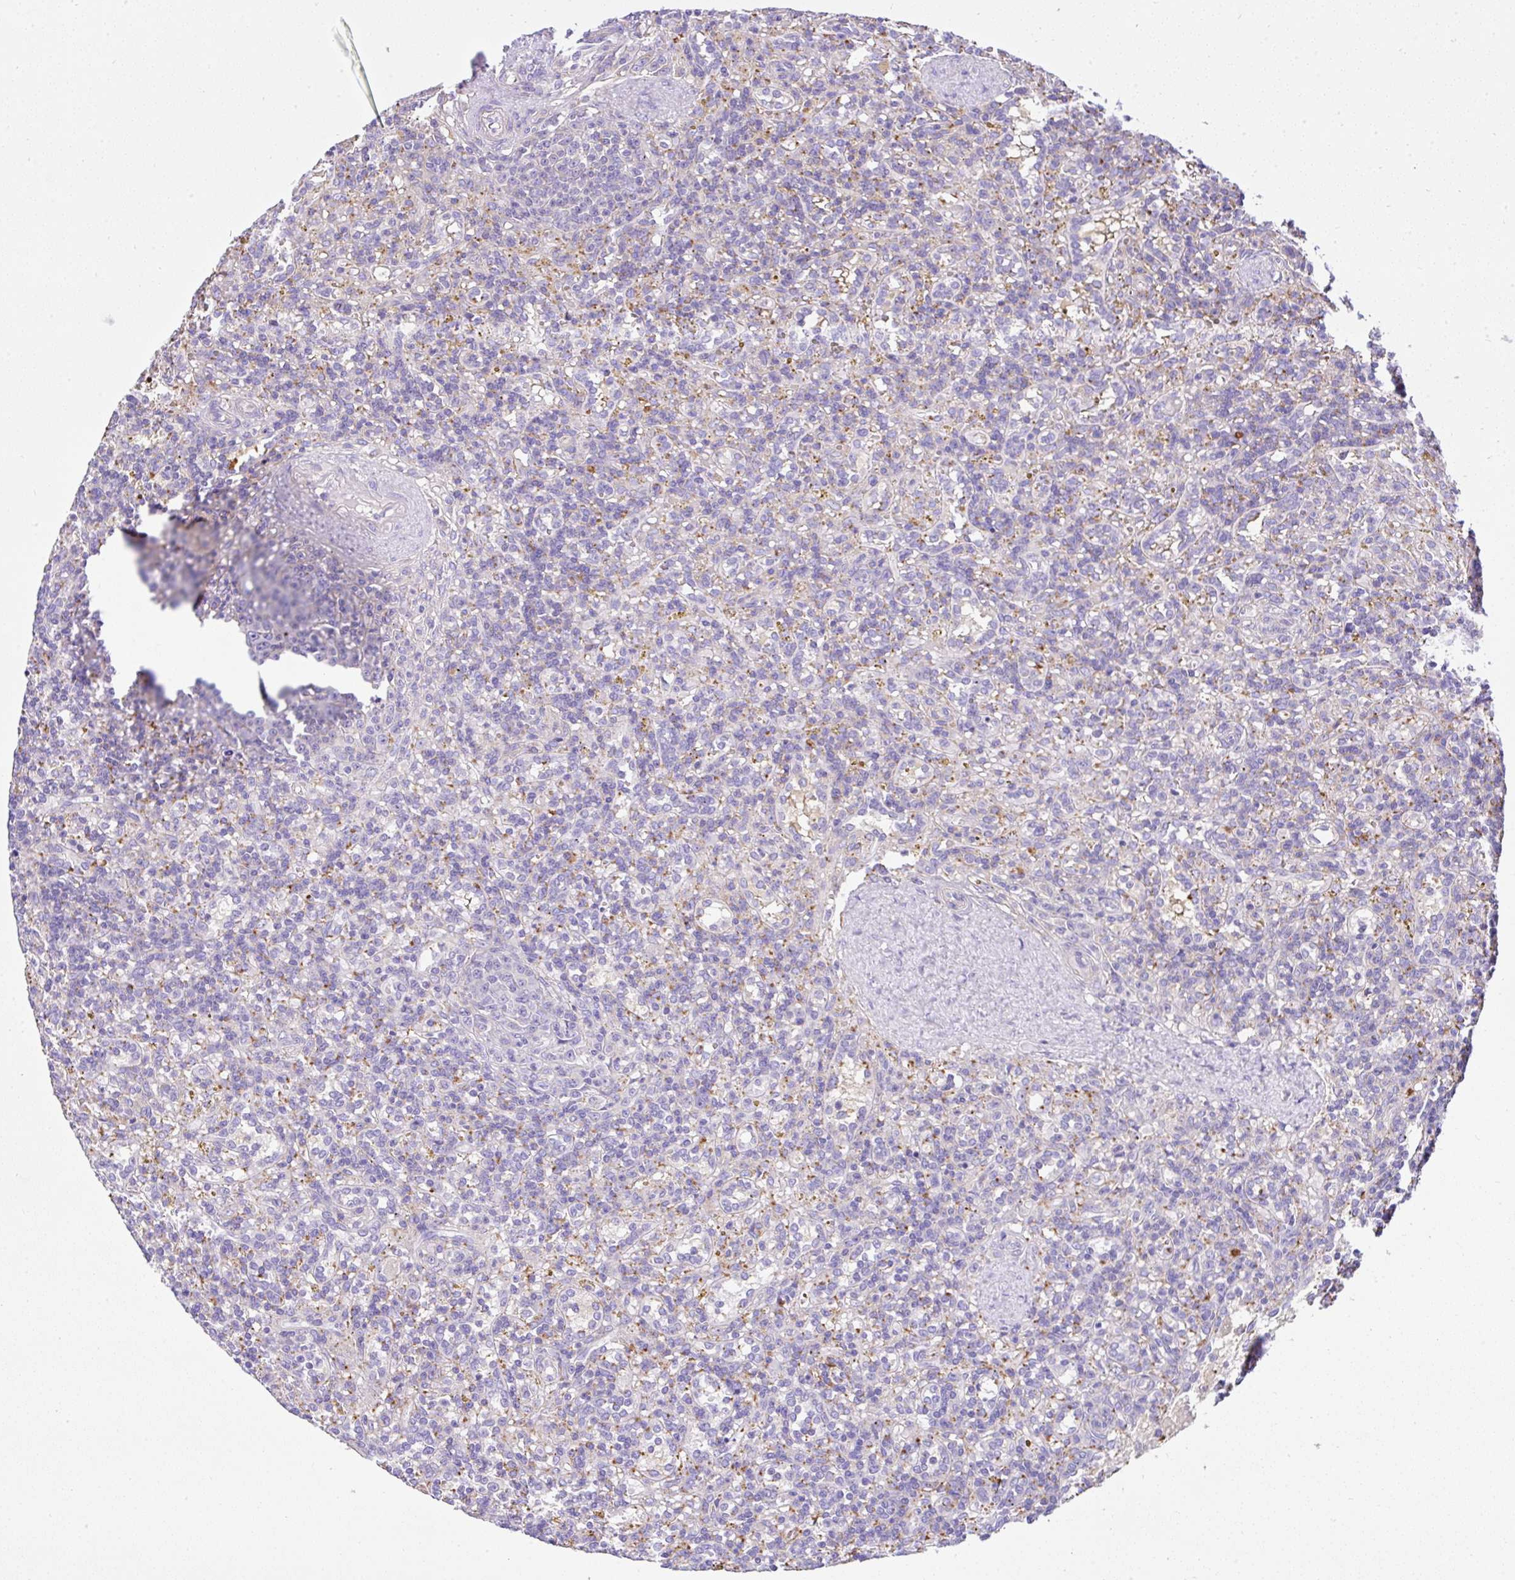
{"staining": {"intensity": "negative", "quantity": "none", "location": "none"}, "tissue": "lymphoma", "cell_type": "Tumor cells", "image_type": "cancer", "snomed": [{"axis": "morphology", "description": "Malignant lymphoma, non-Hodgkin's type, Low grade"}, {"axis": "topography", "description": "Spleen"}], "caption": "The image reveals no significant expression in tumor cells of malignant lymphoma, non-Hodgkin's type (low-grade).", "gene": "CCDC142", "patient": {"sex": "male", "age": 67}}